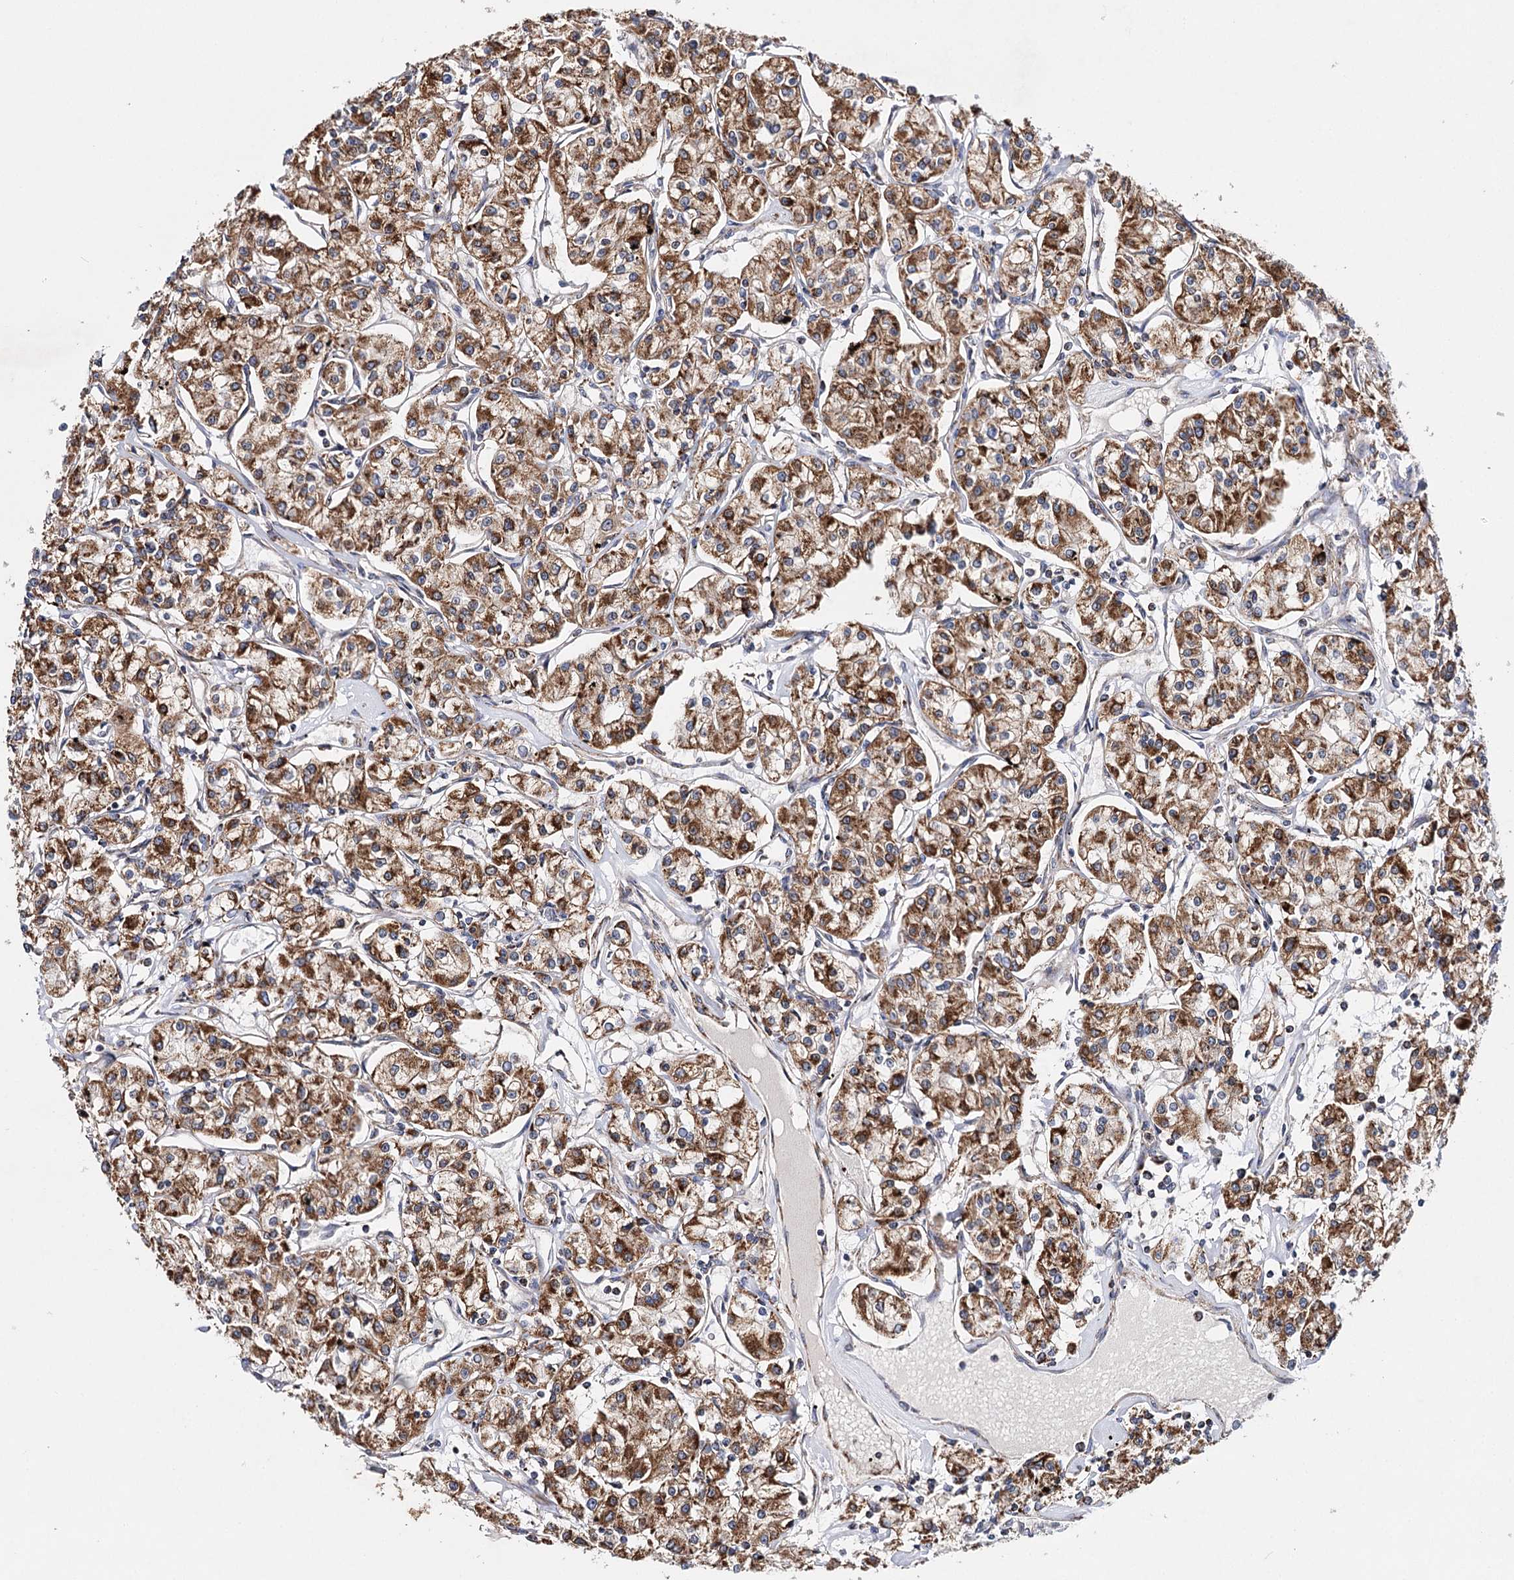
{"staining": {"intensity": "strong", "quantity": ">75%", "location": "cytoplasmic/membranous"}, "tissue": "renal cancer", "cell_type": "Tumor cells", "image_type": "cancer", "snomed": [{"axis": "morphology", "description": "Adenocarcinoma, NOS"}, {"axis": "topography", "description": "Kidney"}], "caption": "Tumor cells reveal high levels of strong cytoplasmic/membranous positivity in about >75% of cells in adenocarcinoma (renal). Using DAB (brown) and hematoxylin (blue) stains, captured at high magnification using brightfield microscopy.", "gene": "CFAP46", "patient": {"sex": "female", "age": 59}}